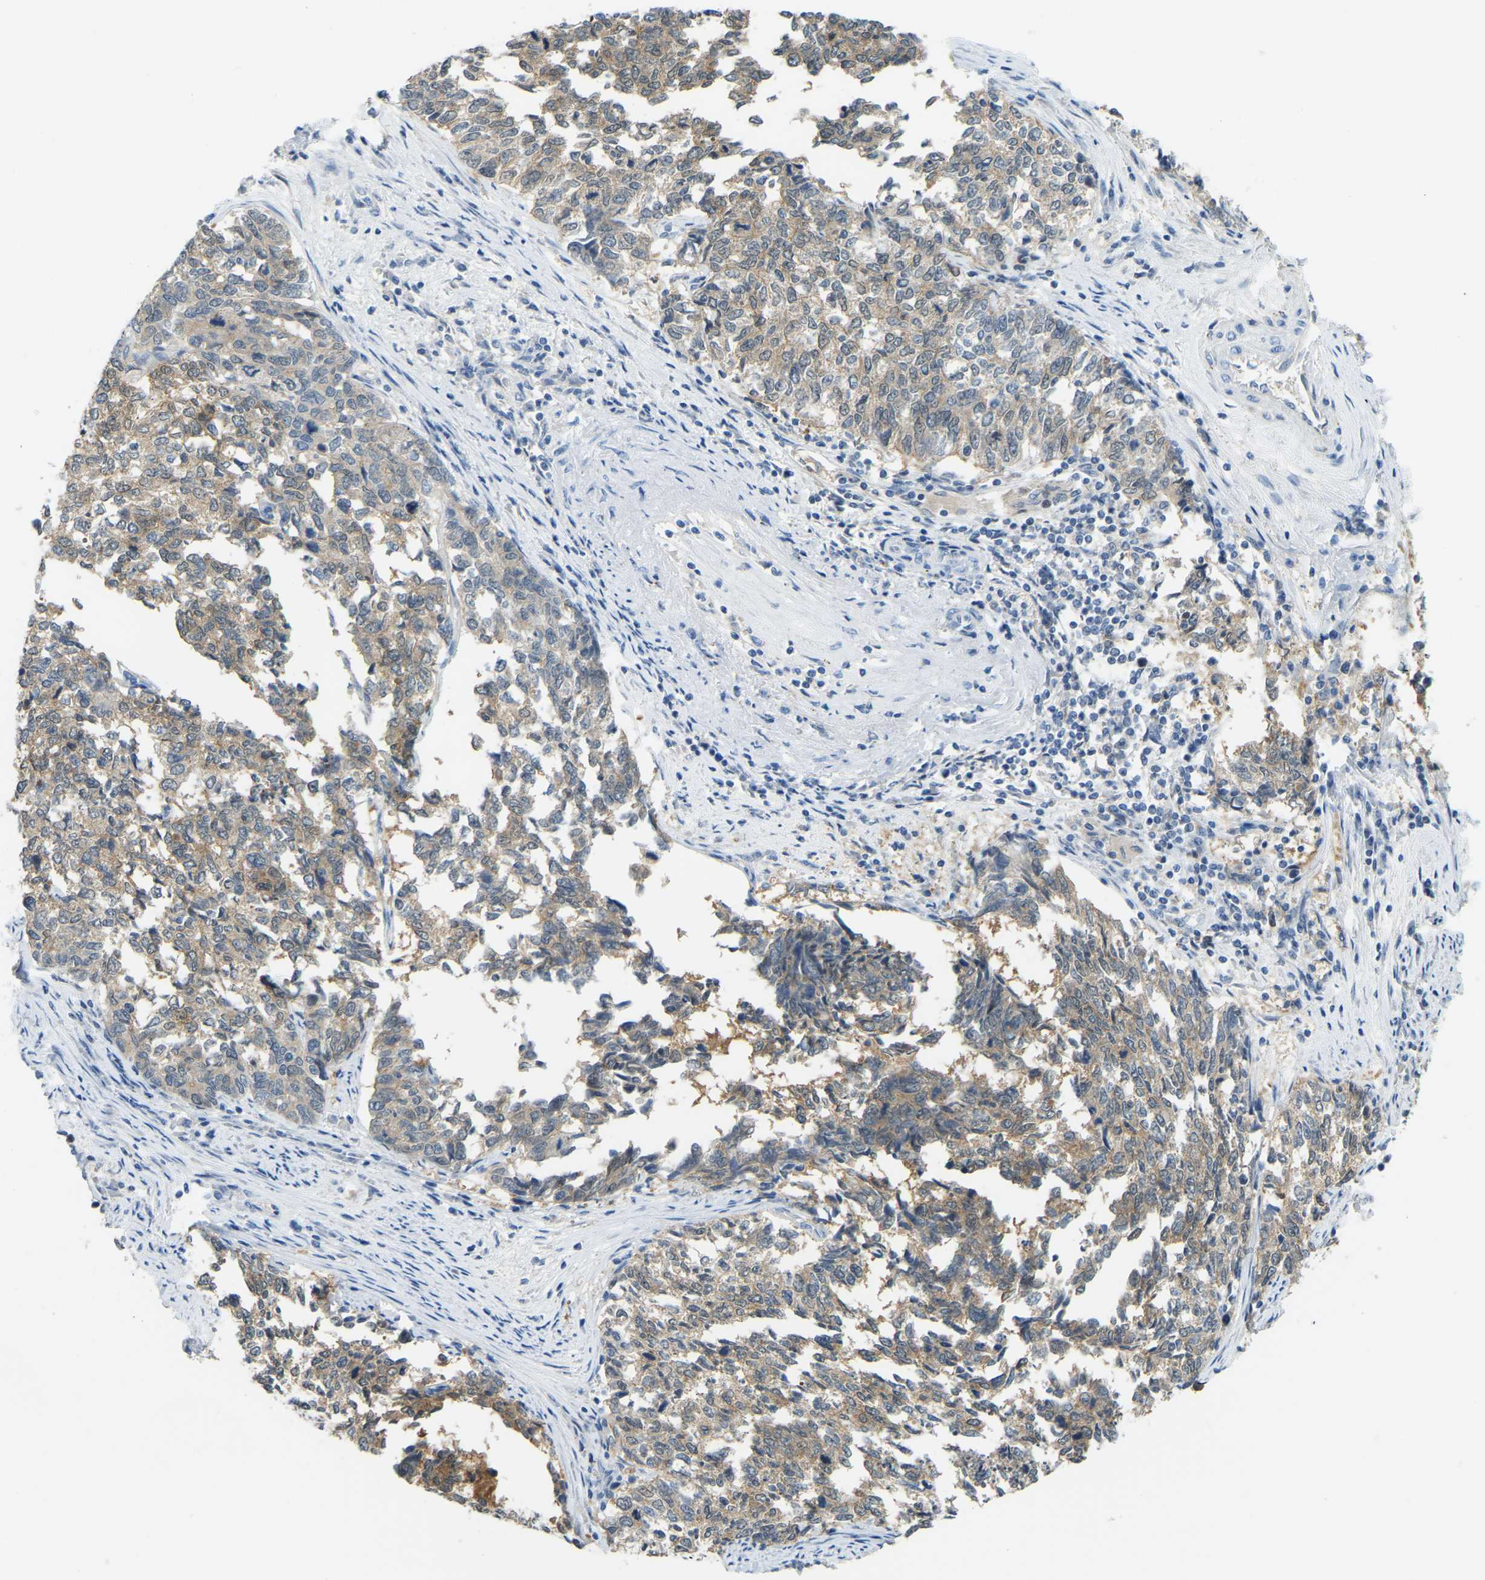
{"staining": {"intensity": "moderate", "quantity": ">75%", "location": "cytoplasmic/membranous"}, "tissue": "cervical cancer", "cell_type": "Tumor cells", "image_type": "cancer", "snomed": [{"axis": "morphology", "description": "Squamous cell carcinoma, NOS"}, {"axis": "topography", "description": "Cervix"}], "caption": "Cervical cancer tissue exhibits moderate cytoplasmic/membranous staining in approximately >75% of tumor cells, visualized by immunohistochemistry.", "gene": "NME8", "patient": {"sex": "female", "age": 63}}